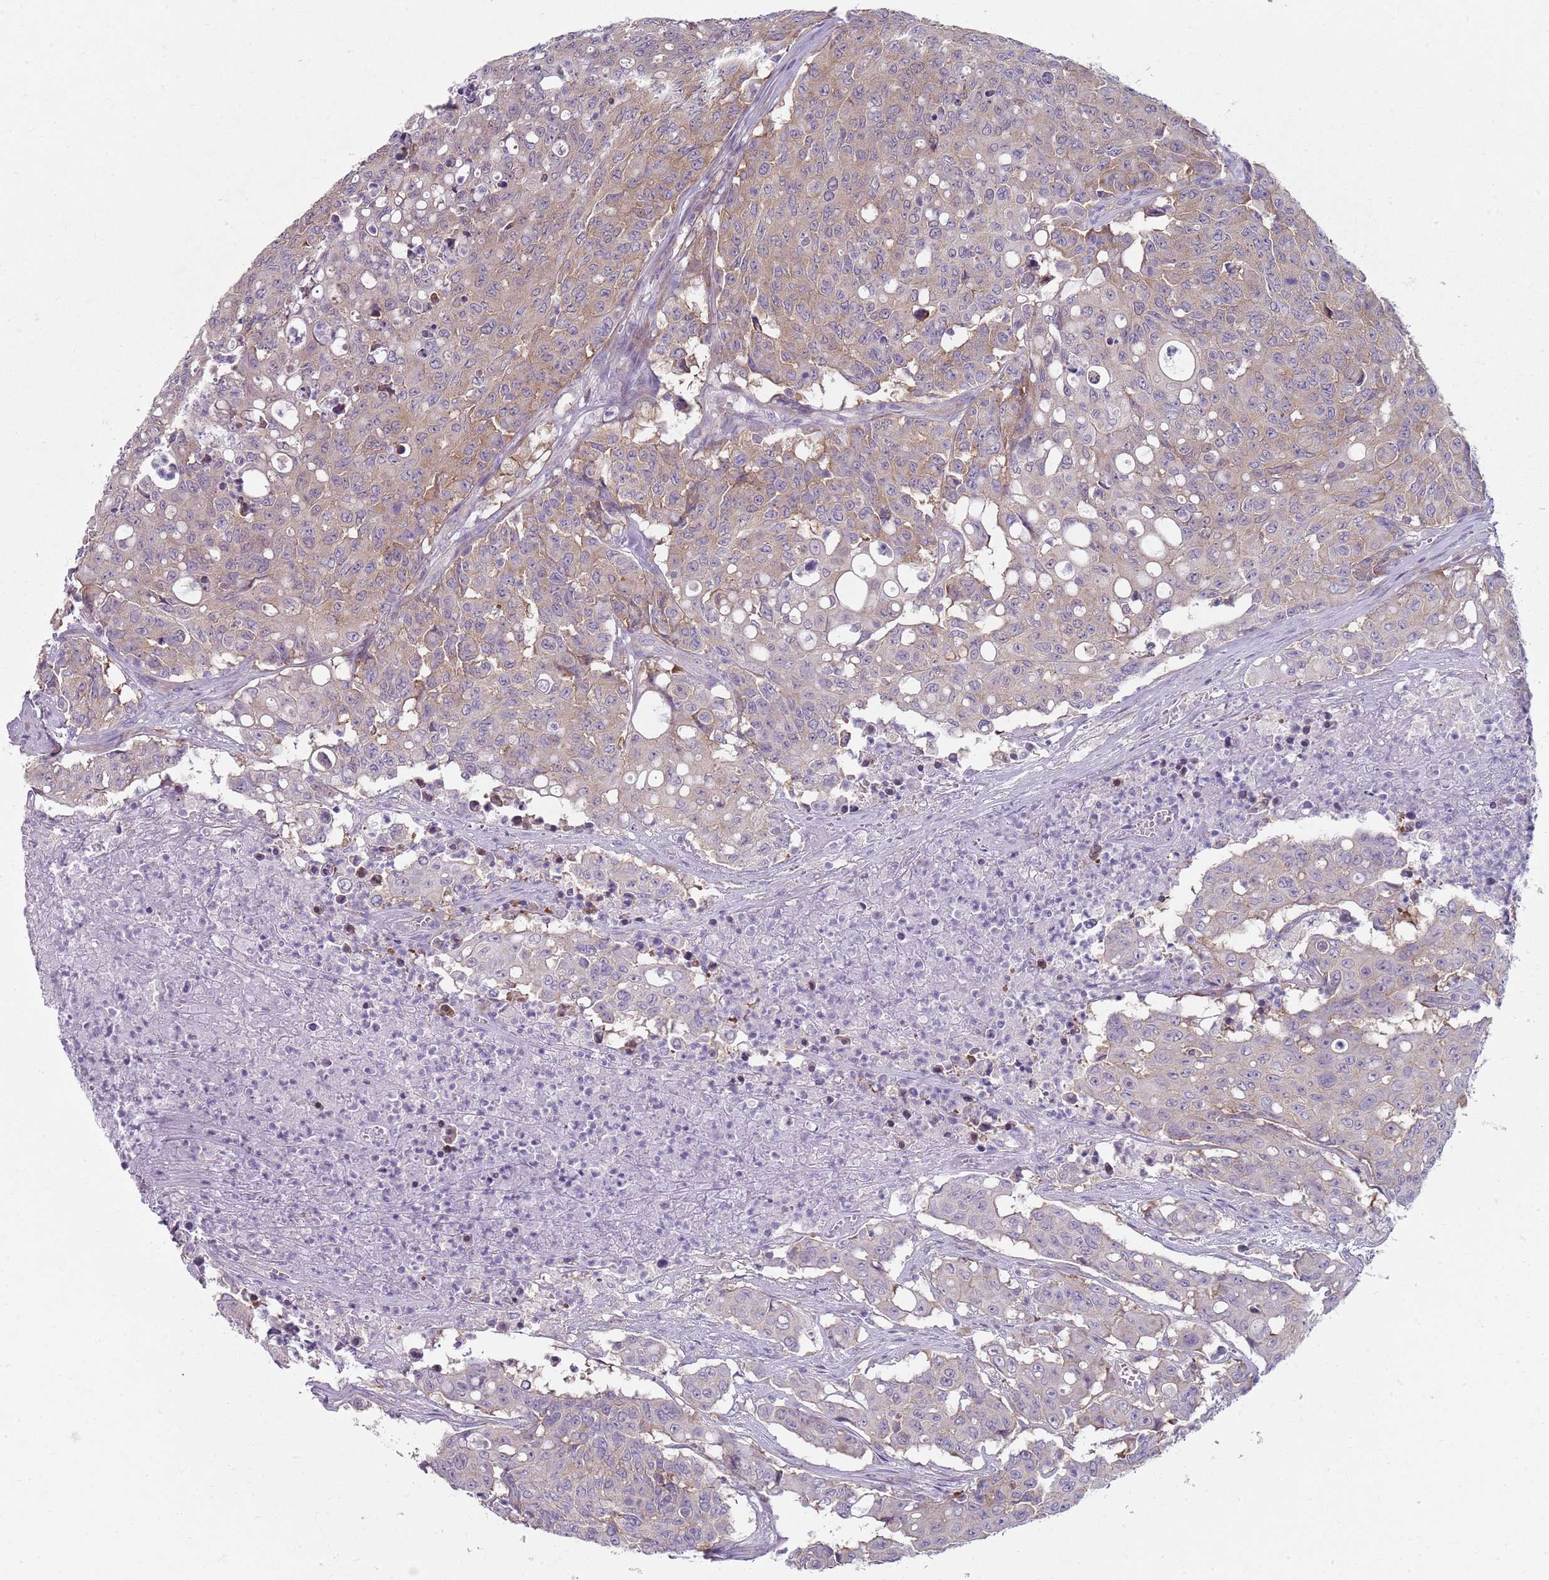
{"staining": {"intensity": "weak", "quantity": "<25%", "location": "cytoplasmic/membranous"}, "tissue": "colorectal cancer", "cell_type": "Tumor cells", "image_type": "cancer", "snomed": [{"axis": "morphology", "description": "Adenocarcinoma, NOS"}, {"axis": "topography", "description": "Colon"}], "caption": "Immunohistochemical staining of human colorectal cancer exhibits no significant expression in tumor cells.", "gene": "SLC26A6", "patient": {"sex": "male", "age": 51}}